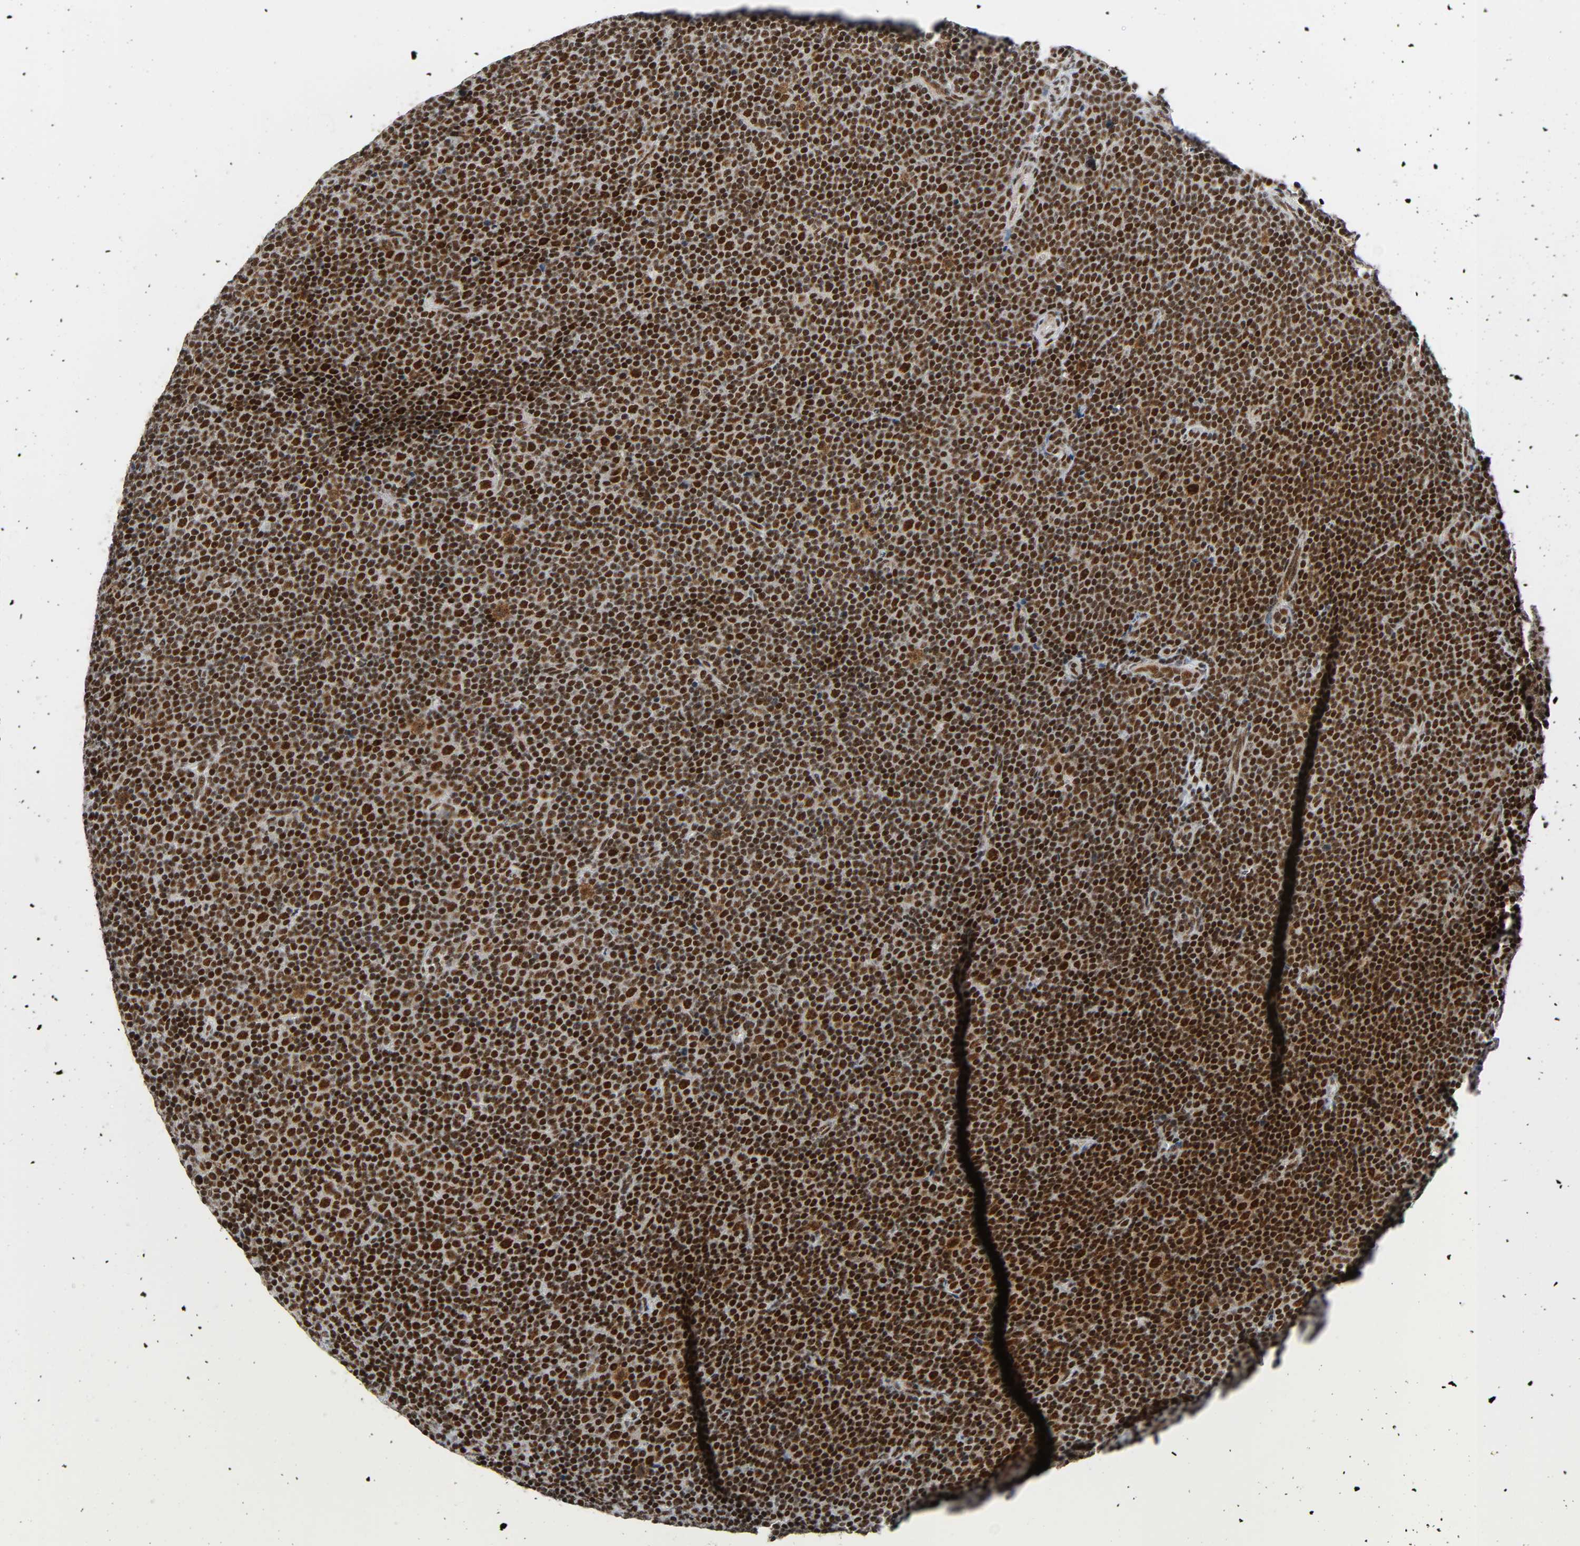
{"staining": {"intensity": "strong", "quantity": ">75%", "location": "nuclear"}, "tissue": "lymphoma", "cell_type": "Tumor cells", "image_type": "cancer", "snomed": [{"axis": "morphology", "description": "Malignant lymphoma, non-Hodgkin's type, Low grade"}, {"axis": "topography", "description": "Lymph node"}], "caption": "A micrograph of lymphoma stained for a protein displays strong nuclear brown staining in tumor cells.", "gene": "CDK9", "patient": {"sex": "female", "age": 67}}